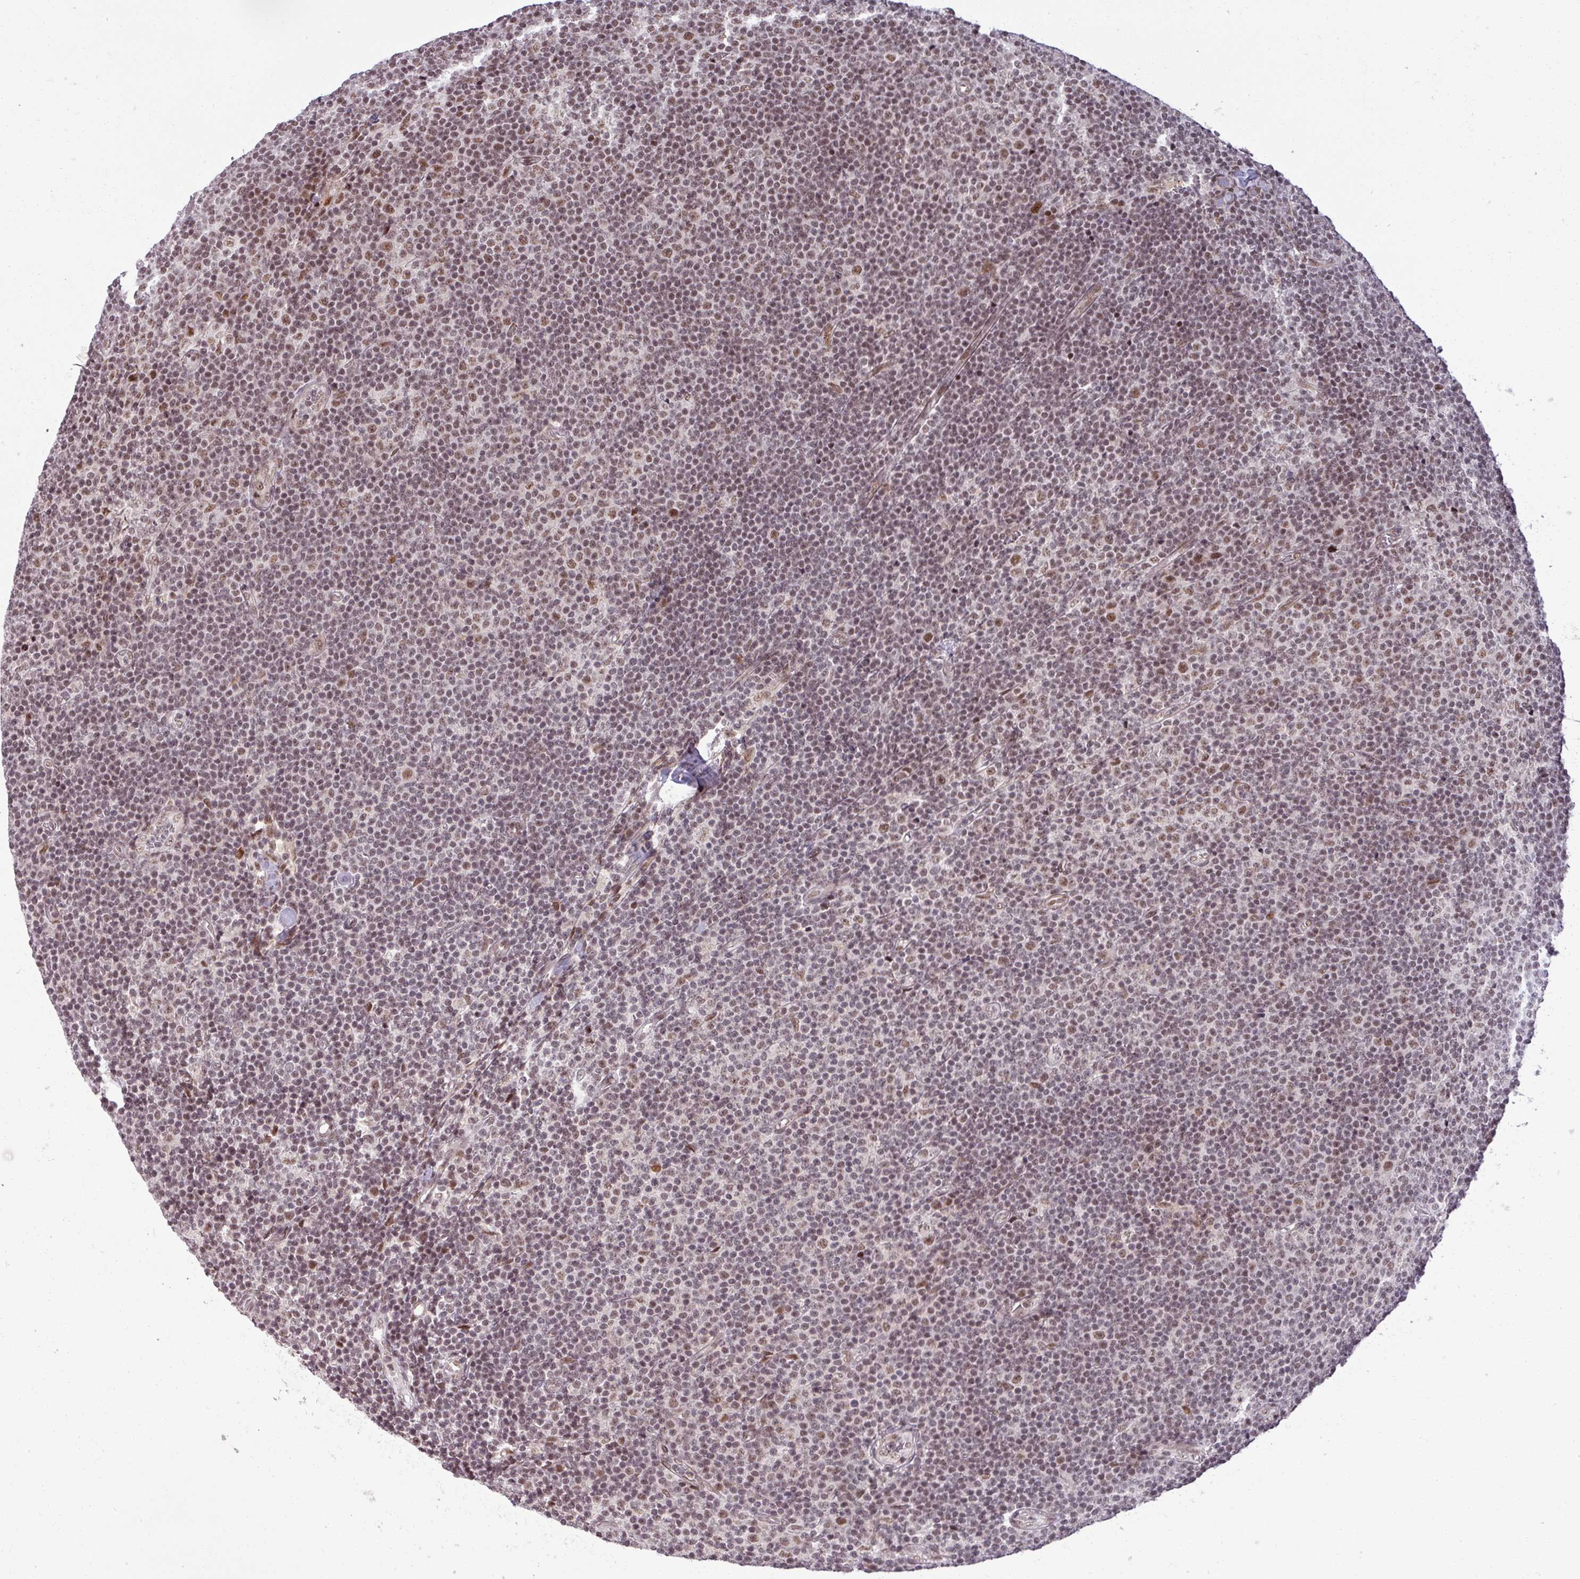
{"staining": {"intensity": "moderate", "quantity": "25%-75%", "location": "nuclear"}, "tissue": "lymphoma", "cell_type": "Tumor cells", "image_type": "cancer", "snomed": [{"axis": "morphology", "description": "Malignant lymphoma, non-Hodgkin's type, Low grade"}, {"axis": "topography", "description": "Lymph node"}], "caption": "Immunohistochemistry image of lymphoma stained for a protein (brown), which reveals medium levels of moderate nuclear expression in approximately 25%-75% of tumor cells.", "gene": "PTPN20", "patient": {"sex": "male", "age": 48}}